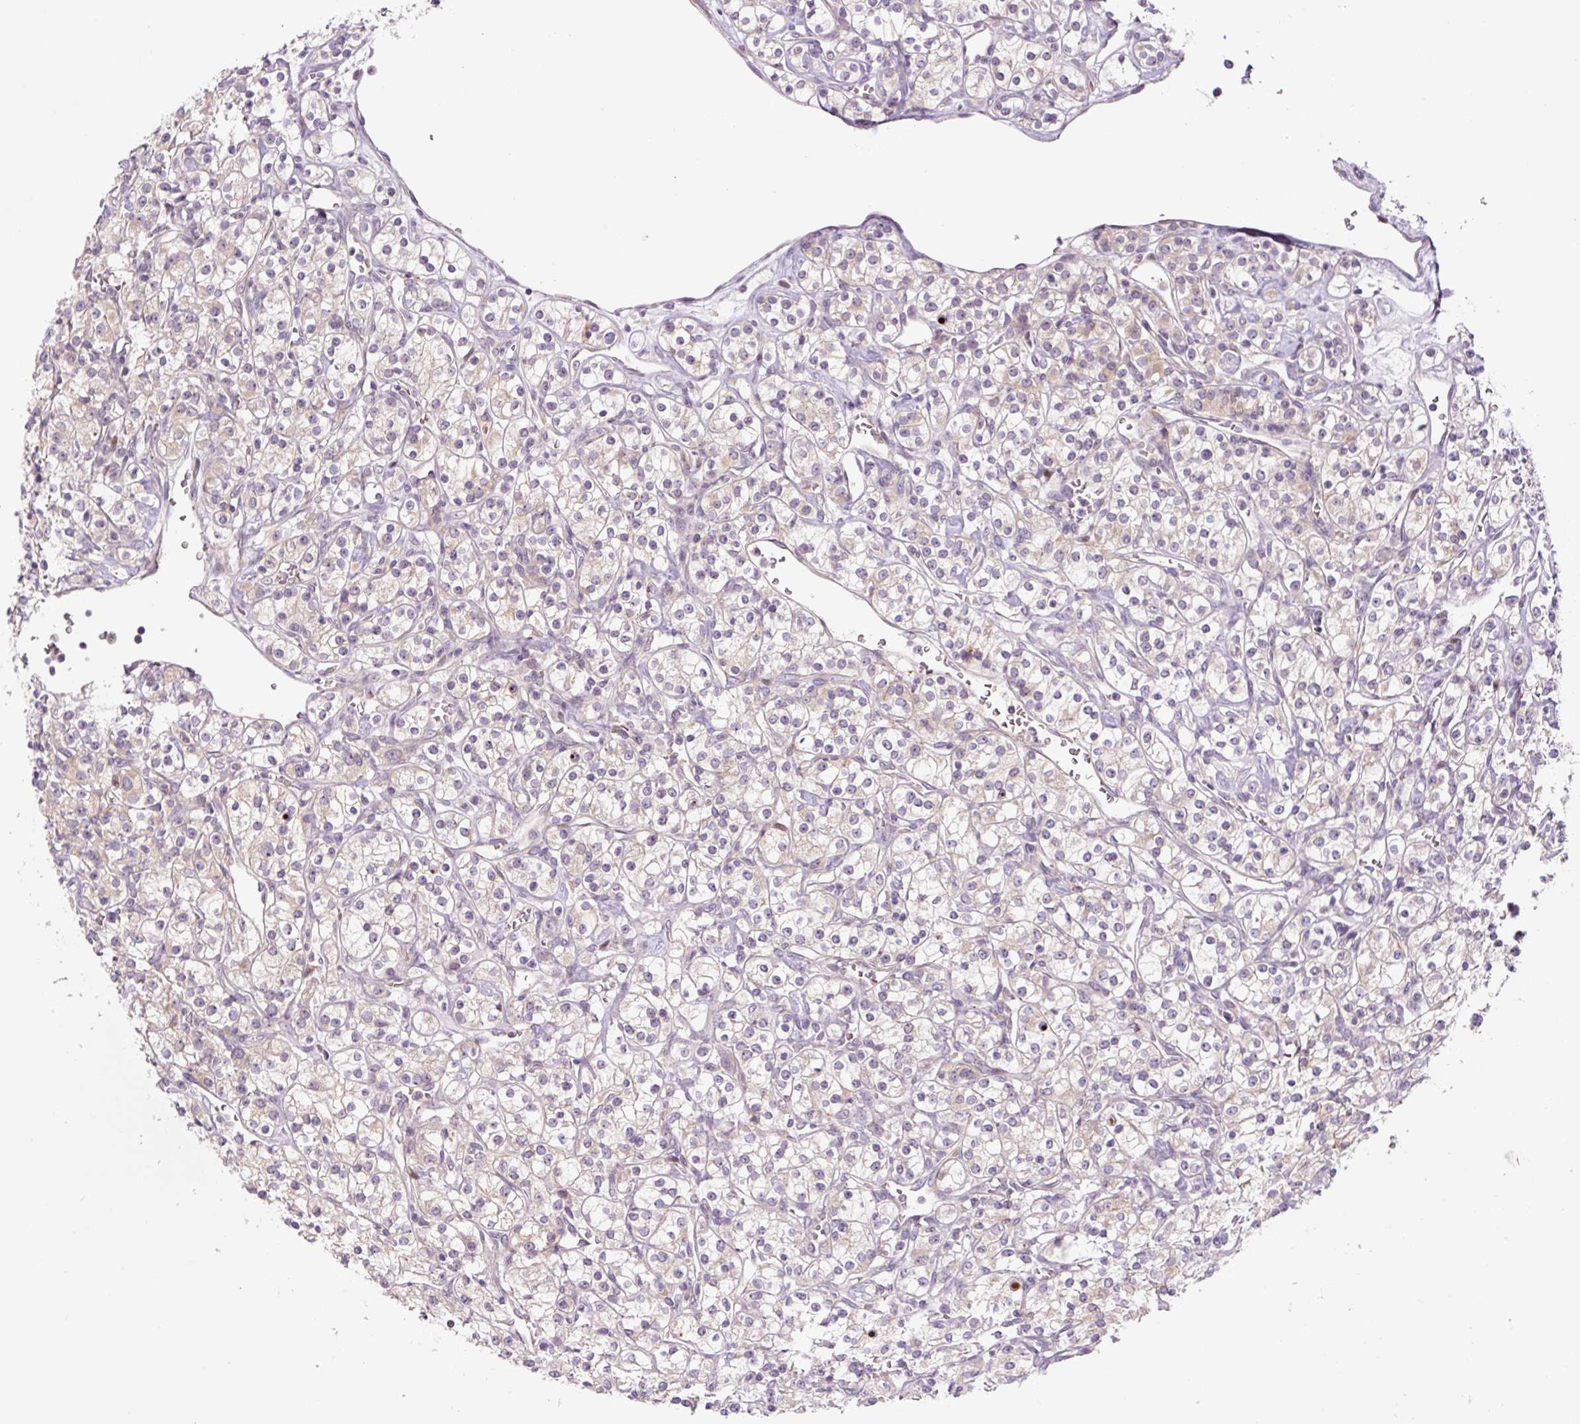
{"staining": {"intensity": "negative", "quantity": "none", "location": "none"}, "tissue": "renal cancer", "cell_type": "Tumor cells", "image_type": "cancer", "snomed": [{"axis": "morphology", "description": "Adenocarcinoma, NOS"}, {"axis": "topography", "description": "Kidney"}], "caption": "A high-resolution photomicrograph shows immunohistochemistry staining of adenocarcinoma (renal), which demonstrates no significant staining in tumor cells.", "gene": "YIF1B", "patient": {"sex": "male", "age": 77}}